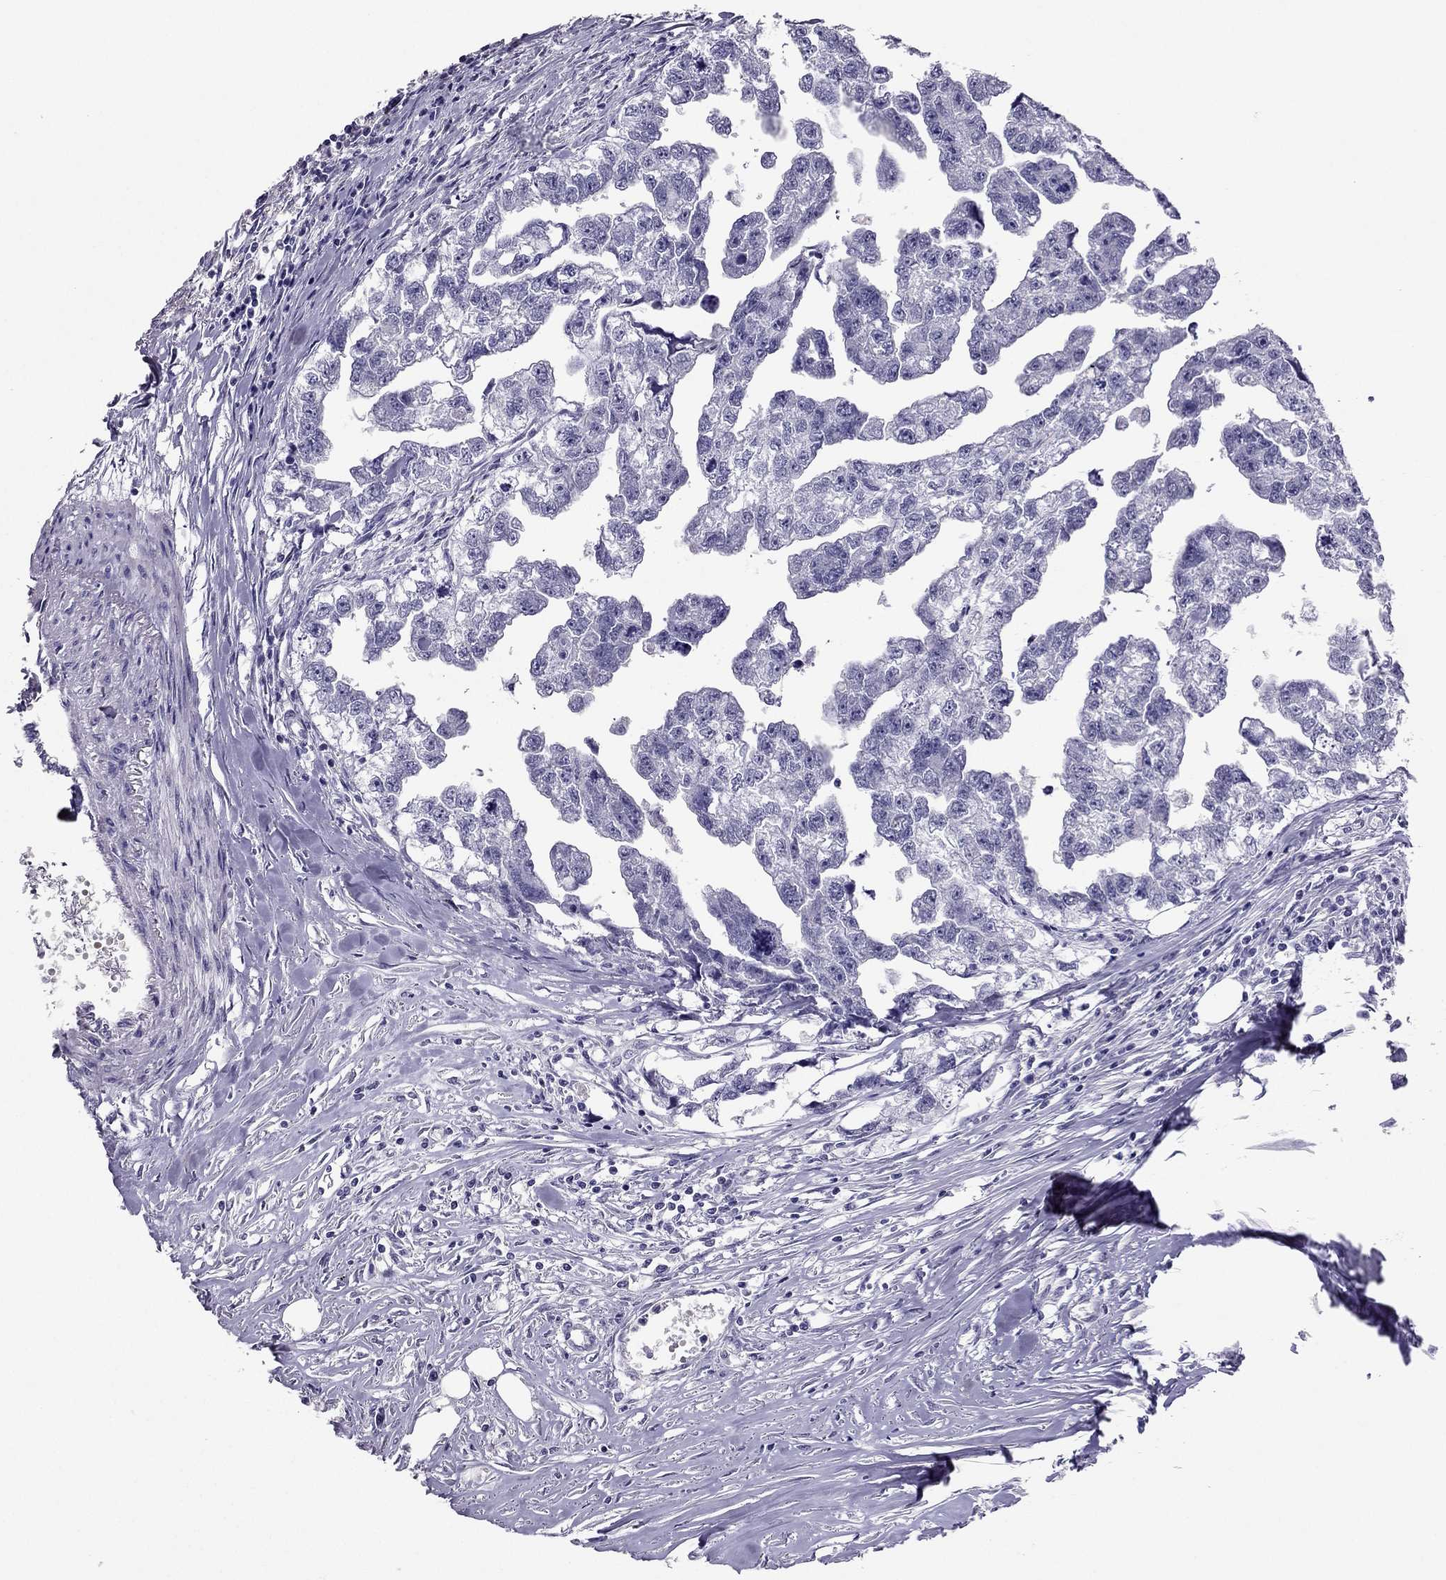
{"staining": {"intensity": "negative", "quantity": "none", "location": "none"}, "tissue": "testis cancer", "cell_type": "Tumor cells", "image_type": "cancer", "snomed": [{"axis": "morphology", "description": "Carcinoma, Embryonal, NOS"}, {"axis": "morphology", "description": "Teratoma, malignant, NOS"}, {"axis": "topography", "description": "Testis"}], "caption": "Histopathology image shows no significant protein staining in tumor cells of testis teratoma (malignant). (DAB immunohistochemistry visualized using brightfield microscopy, high magnification).", "gene": "RHO", "patient": {"sex": "male", "age": 44}}